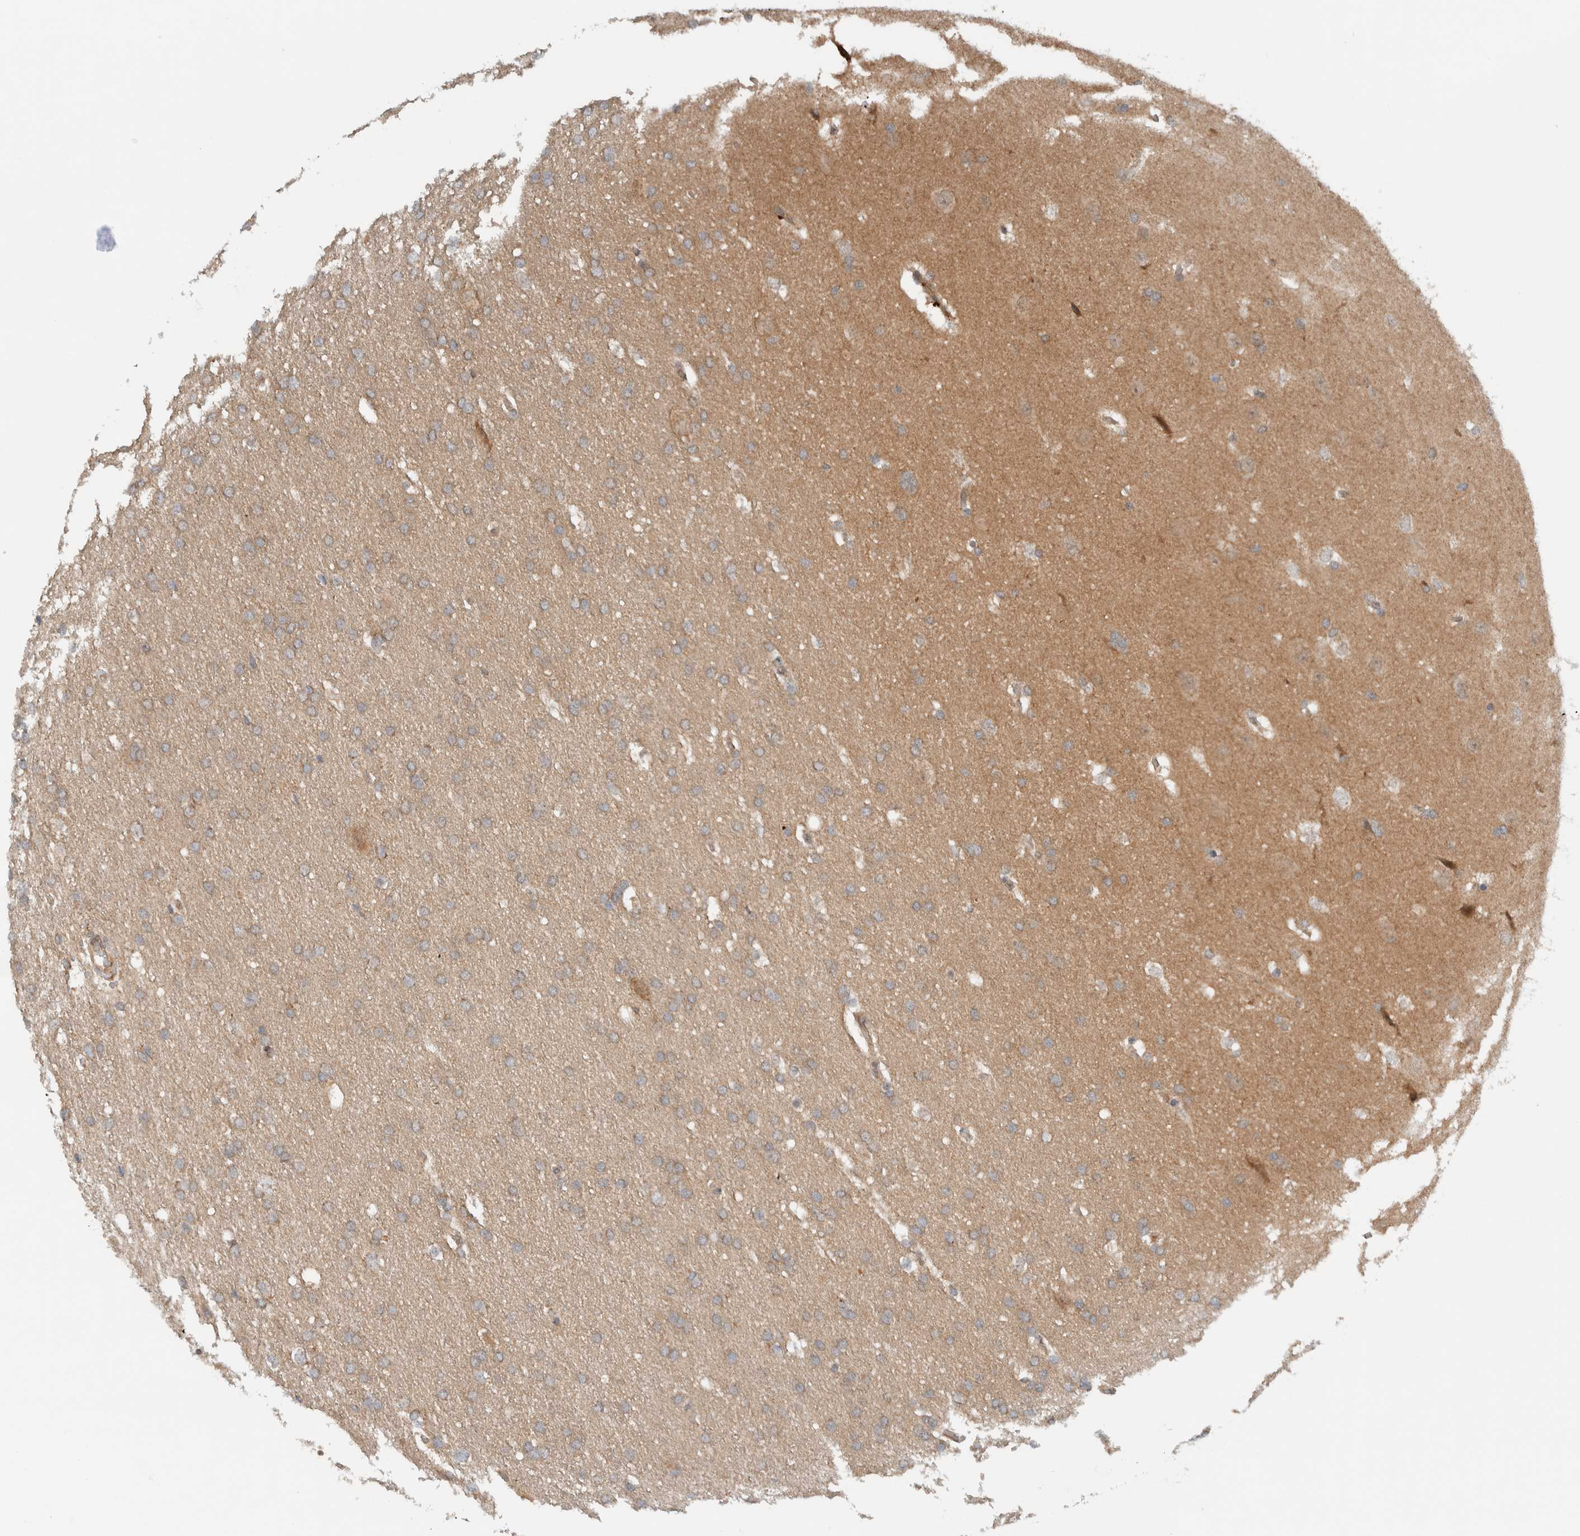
{"staining": {"intensity": "weak", "quantity": "<25%", "location": "cytoplasmic/membranous"}, "tissue": "glioma", "cell_type": "Tumor cells", "image_type": "cancer", "snomed": [{"axis": "morphology", "description": "Glioma, malignant, Low grade"}, {"axis": "topography", "description": "Brain"}], "caption": "This is an IHC micrograph of human glioma. There is no positivity in tumor cells.", "gene": "KLHL6", "patient": {"sex": "female", "age": 37}}